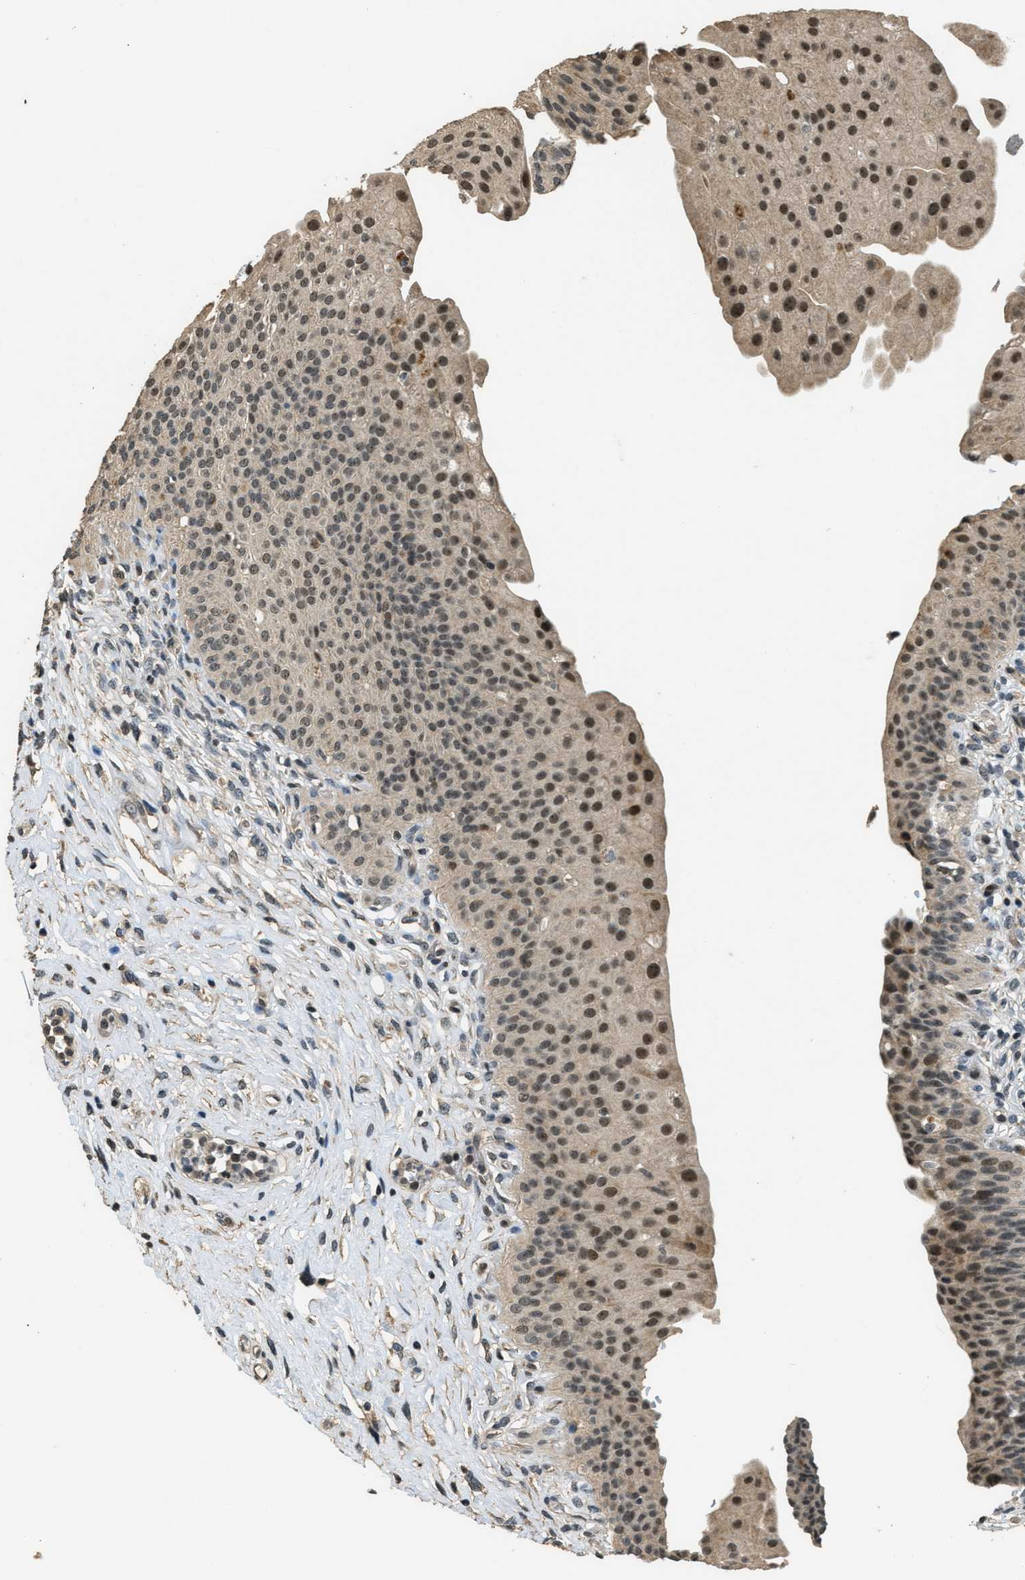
{"staining": {"intensity": "strong", "quantity": "<25%", "location": "cytoplasmic/membranous,nuclear"}, "tissue": "urinary bladder", "cell_type": "Urothelial cells", "image_type": "normal", "snomed": [{"axis": "morphology", "description": "Normal tissue, NOS"}, {"axis": "topography", "description": "Urinary bladder"}], "caption": "A high-resolution image shows immunohistochemistry (IHC) staining of unremarkable urinary bladder, which exhibits strong cytoplasmic/membranous,nuclear expression in approximately <25% of urothelial cells. (brown staining indicates protein expression, while blue staining denotes nuclei).", "gene": "MED21", "patient": {"sex": "male", "age": 46}}